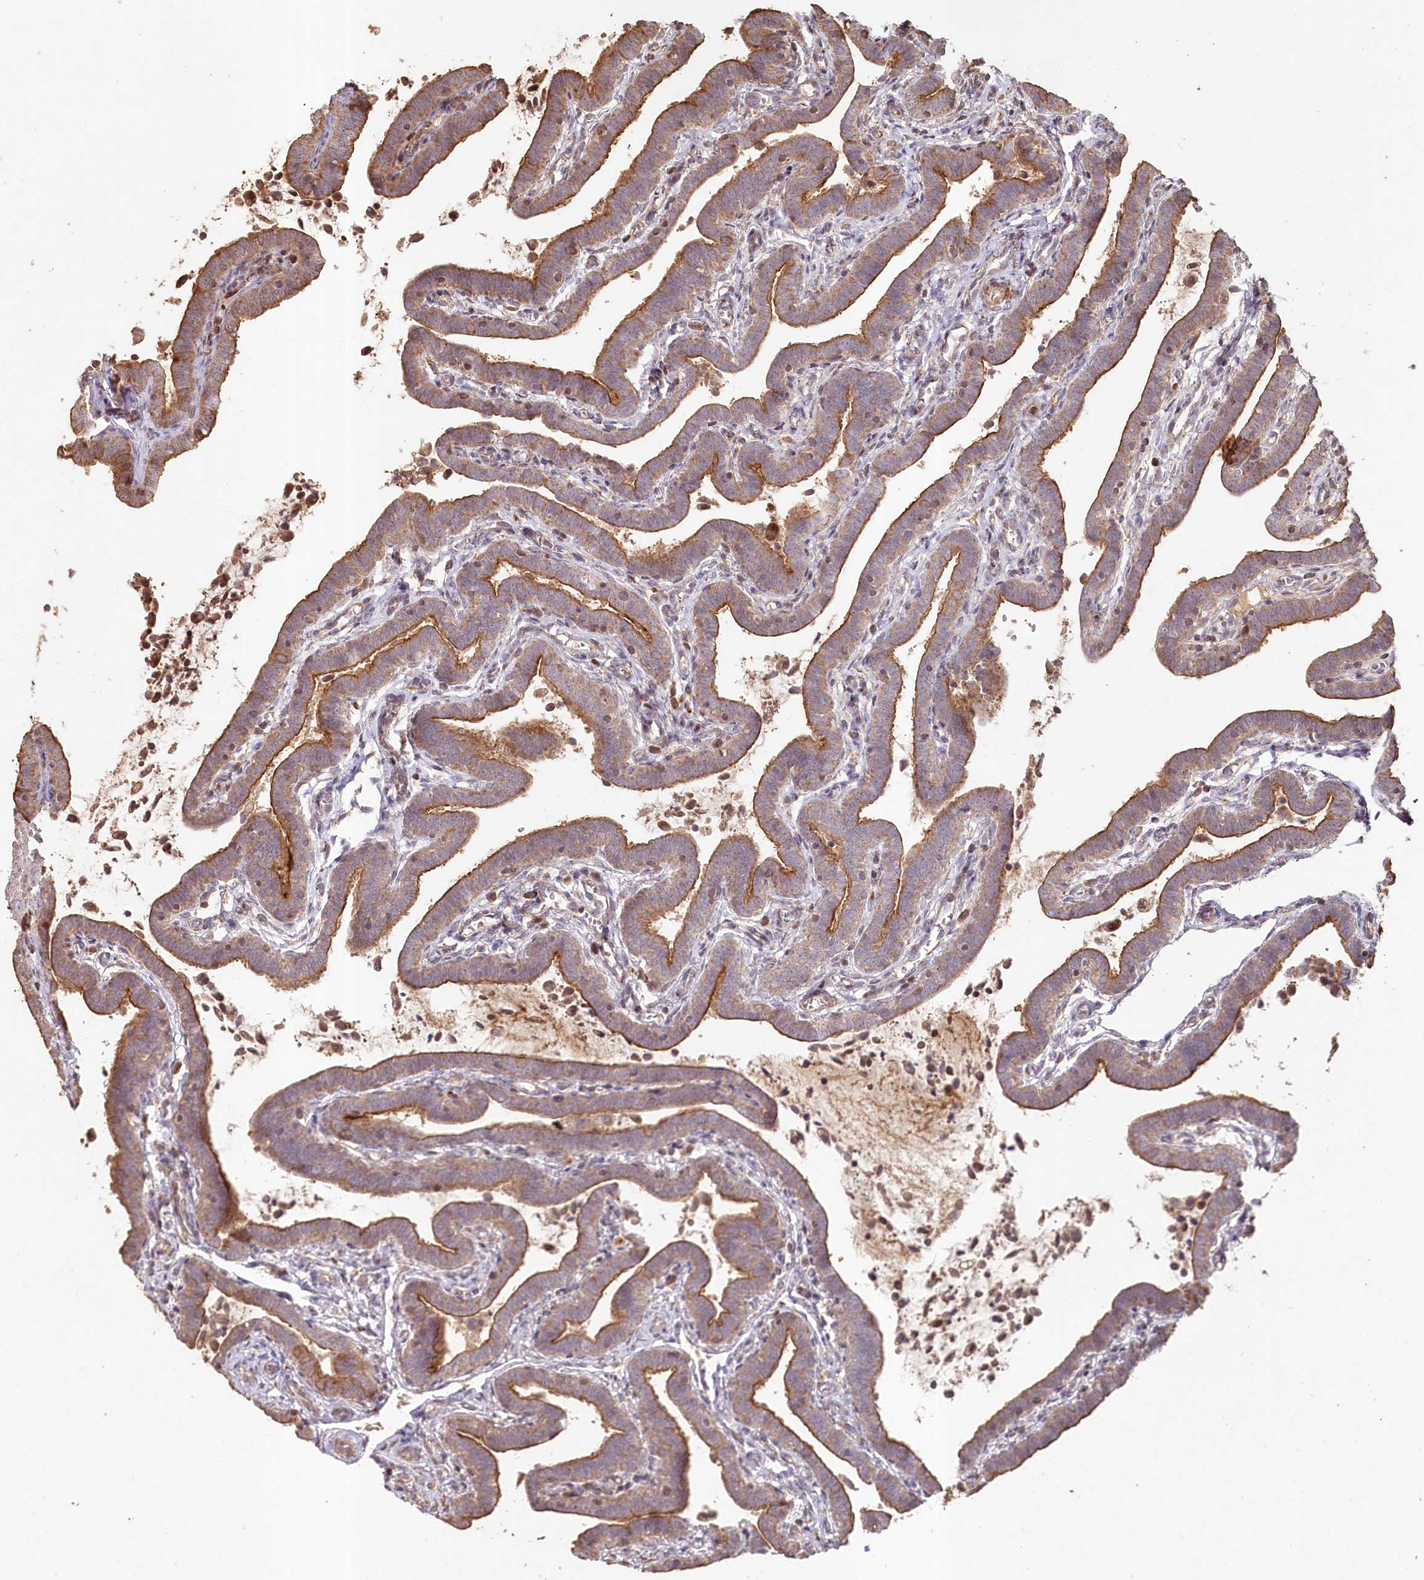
{"staining": {"intensity": "moderate", "quantity": ">75%", "location": "cytoplasmic/membranous"}, "tissue": "fallopian tube", "cell_type": "Glandular cells", "image_type": "normal", "snomed": [{"axis": "morphology", "description": "Normal tissue, NOS"}, {"axis": "topography", "description": "Fallopian tube"}], "caption": "Immunohistochemical staining of normal human fallopian tube displays medium levels of moderate cytoplasmic/membranous positivity in about >75% of glandular cells.", "gene": "HAL", "patient": {"sex": "female", "age": 36}}